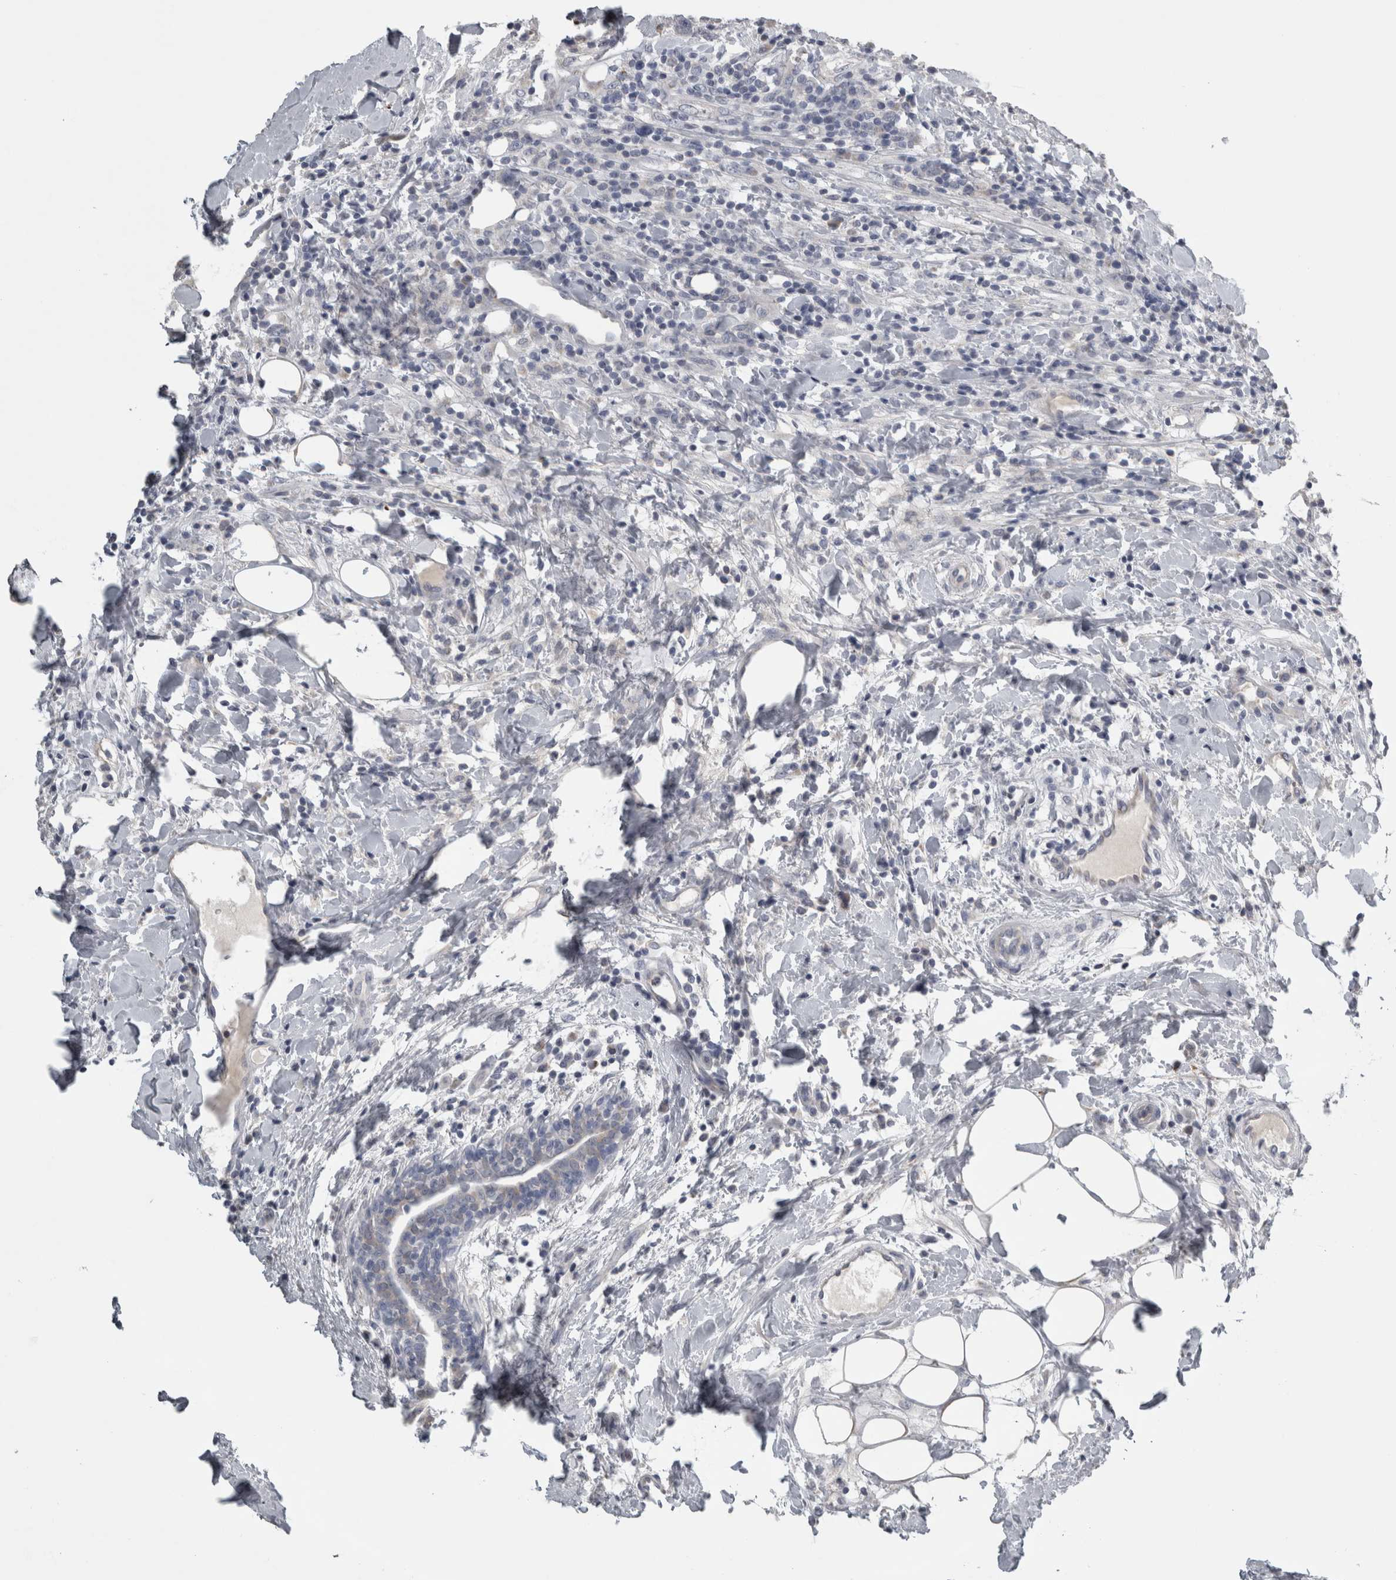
{"staining": {"intensity": "negative", "quantity": "none", "location": "none"}, "tissue": "breast cancer", "cell_type": "Tumor cells", "image_type": "cancer", "snomed": [{"axis": "morphology", "description": "Duct carcinoma"}, {"axis": "topography", "description": "Breast"}], "caption": "Immunohistochemistry of breast cancer (infiltrating ductal carcinoma) demonstrates no expression in tumor cells. The staining is performed using DAB (3,3'-diaminobenzidine) brown chromogen with nuclei counter-stained in using hematoxylin.", "gene": "TCAP", "patient": {"sex": "female", "age": 37}}